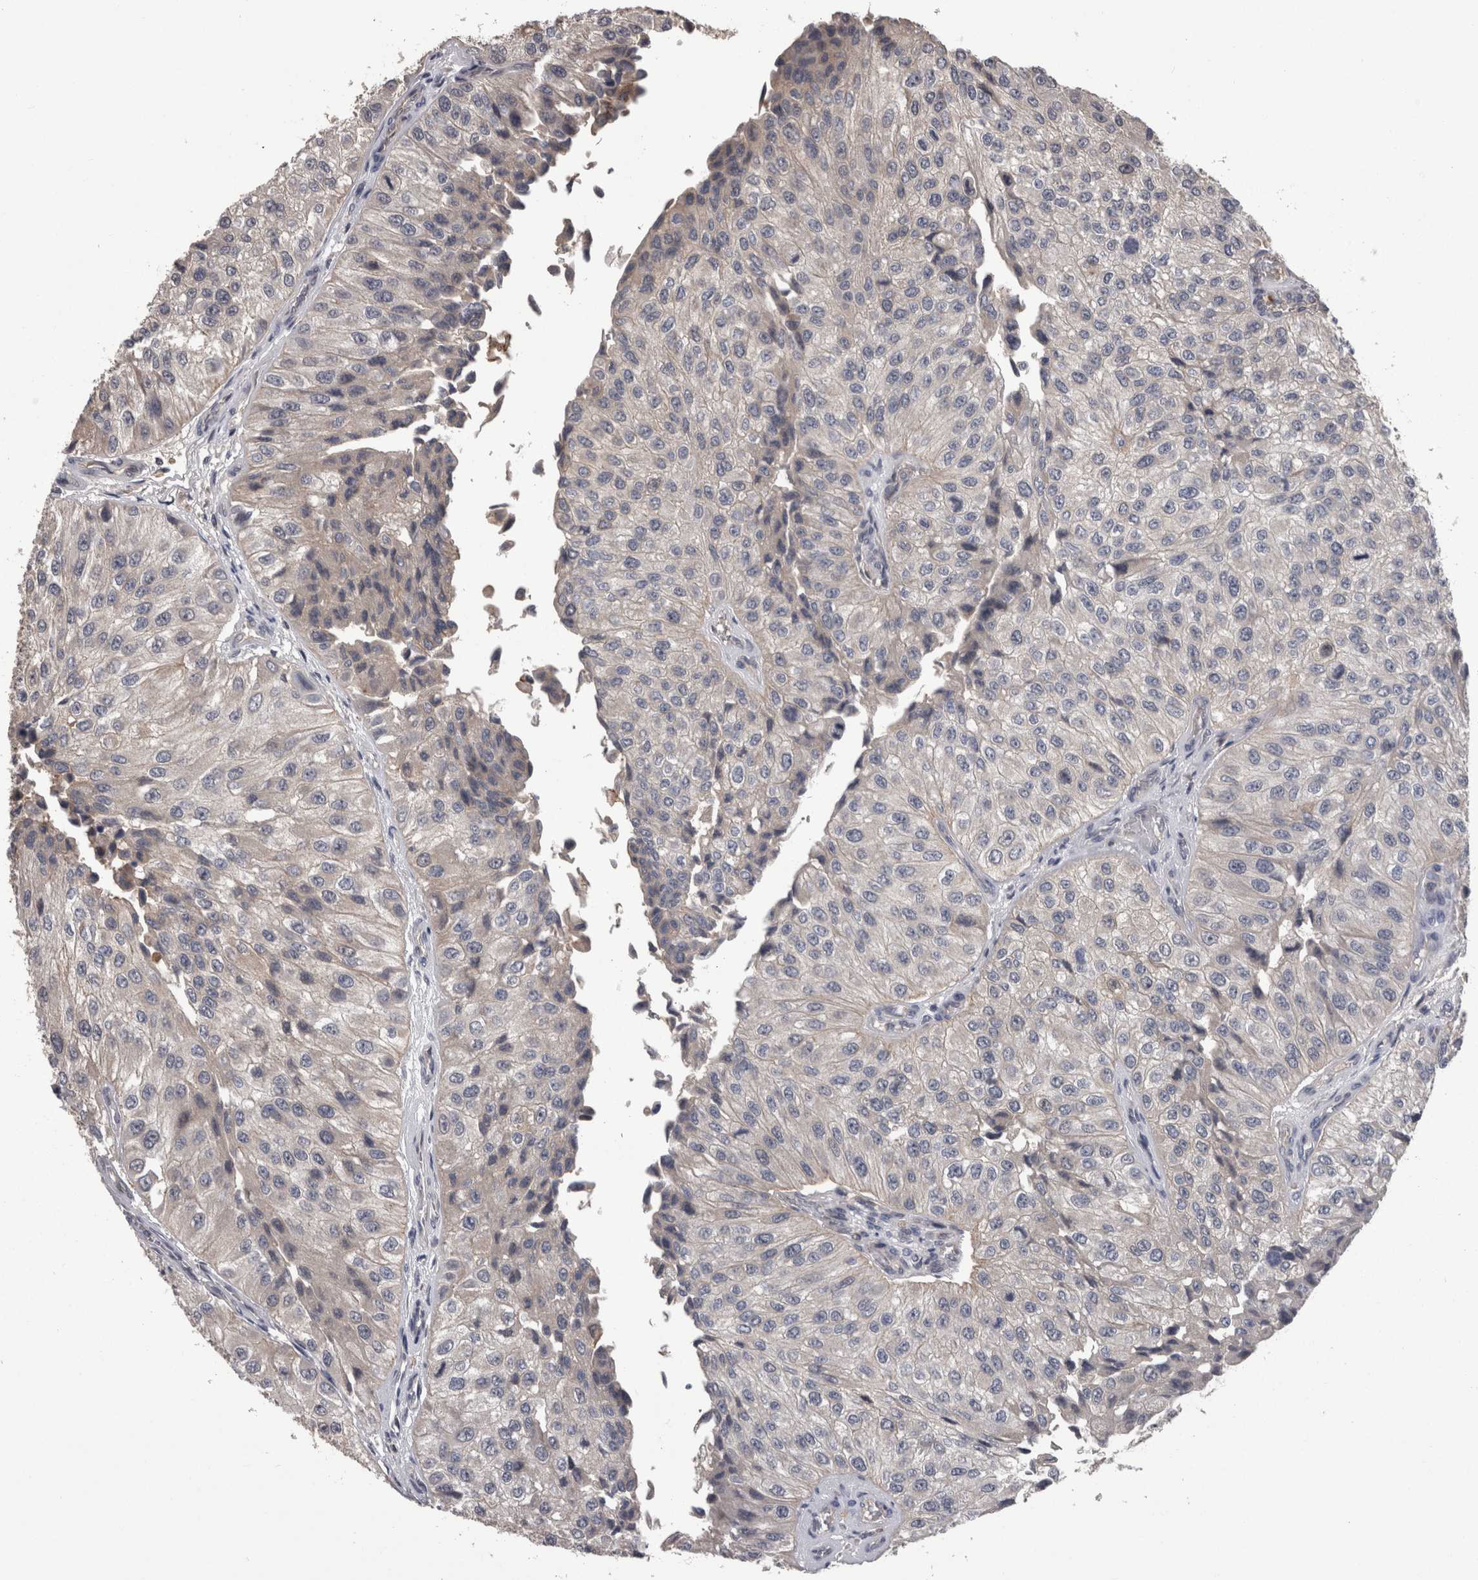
{"staining": {"intensity": "negative", "quantity": "none", "location": "none"}, "tissue": "urothelial cancer", "cell_type": "Tumor cells", "image_type": "cancer", "snomed": [{"axis": "morphology", "description": "Urothelial carcinoma, High grade"}, {"axis": "topography", "description": "Kidney"}, {"axis": "topography", "description": "Urinary bladder"}], "caption": "IHC of human urothelial cancer reveals no positivity in tumor cells.", "gene": "PON3", "patient": {"sex": "male", "age": 77}}